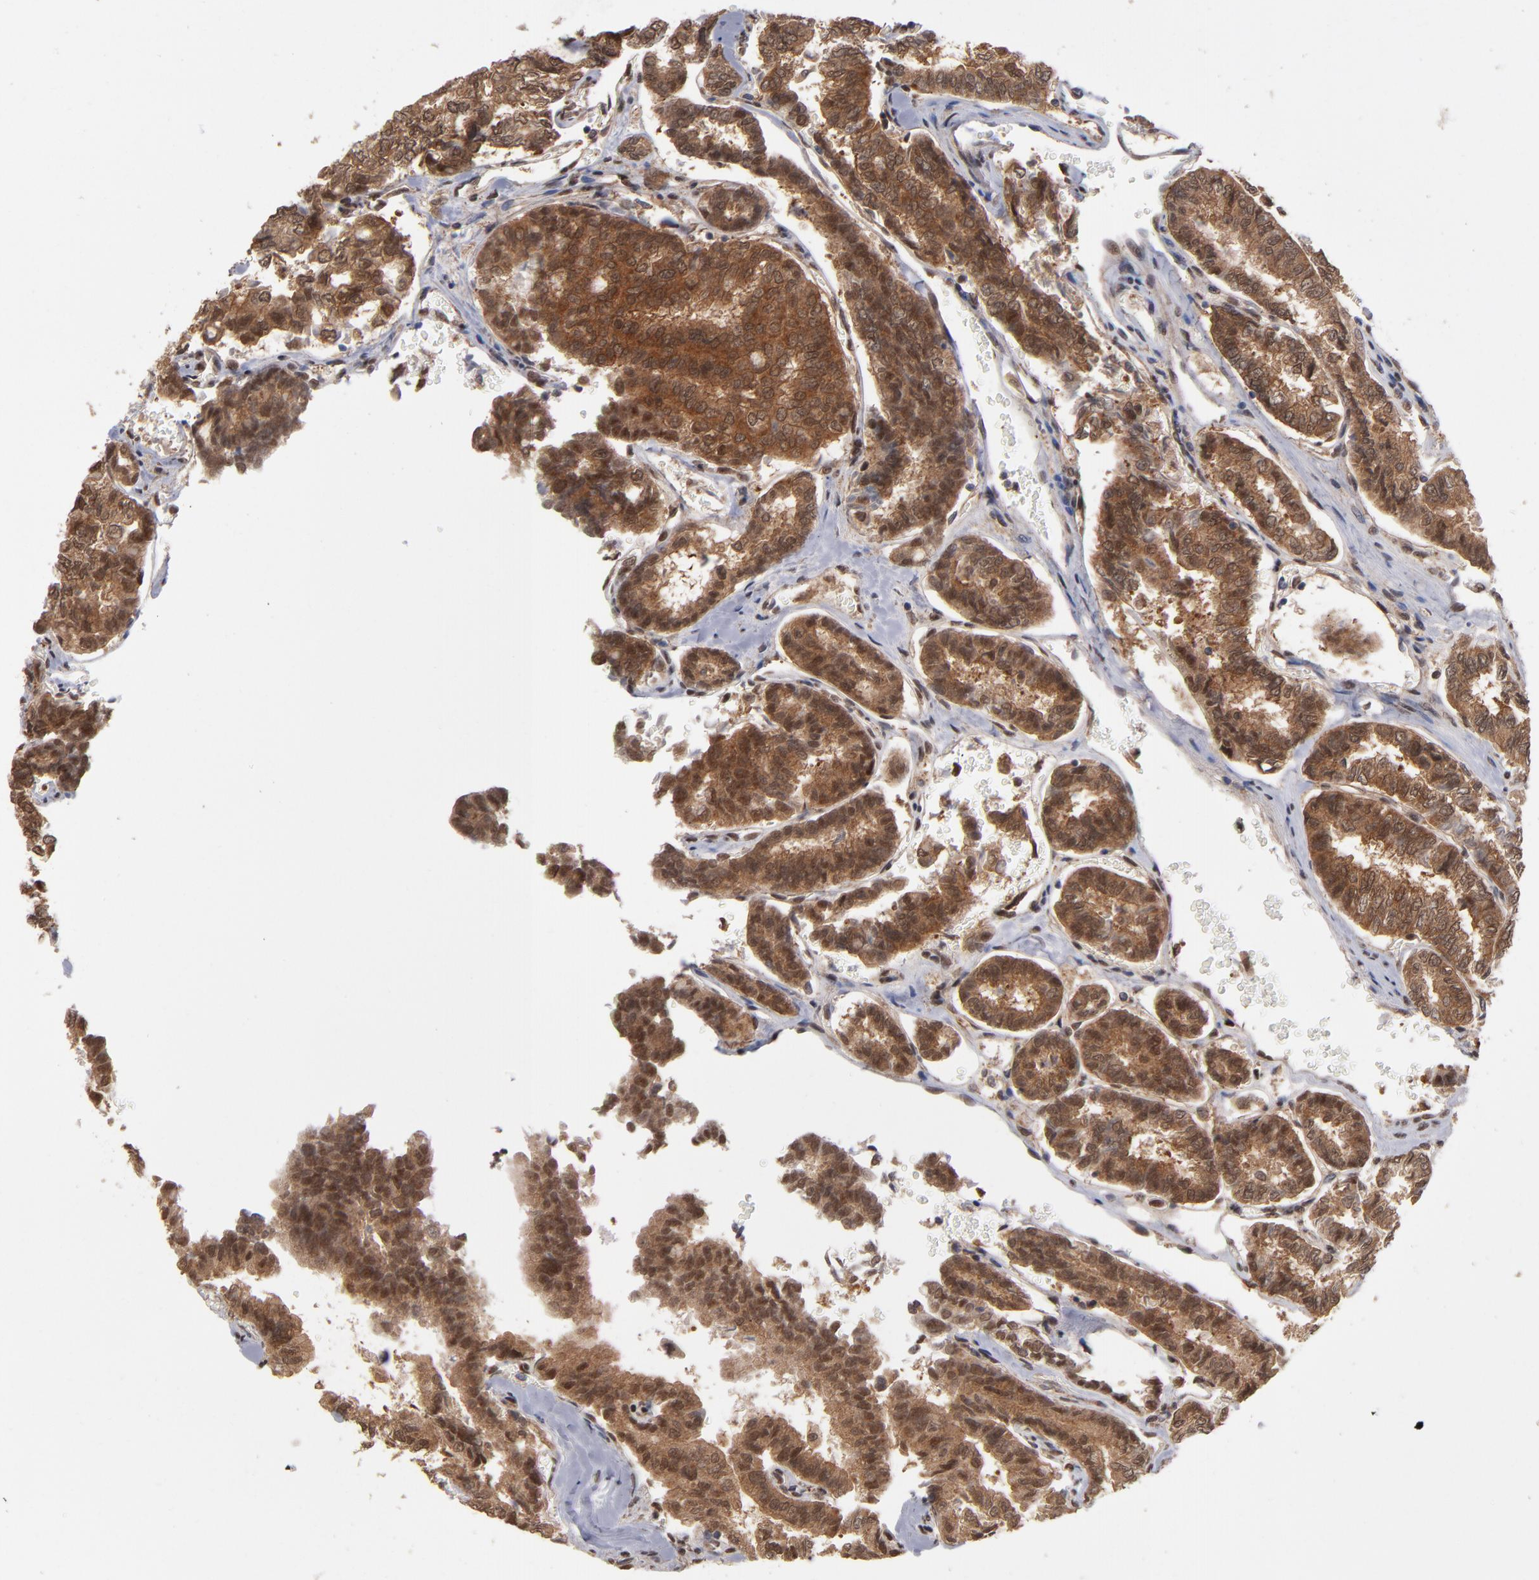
{"staining": {"intensity": "moderate", "quantity": ">75%", "location": "cytoplasmic/membranous,nuclear"}, "tissue": "thyroid cancer", "cell_type": "Tumor cells", "image_type": "cancer", "snomed": [{"axis": "morphology", "description": "Papillary adenocarcinoma, NOS"}, {"axis": "topography", "description": "Thyroid gland"}], "caption": "Immunohistochemical staining of human papillary adenocarcinoma (thyroid) exhibits medium levels of moderate cytoplasmic/membranous and nuclear positivity in approximately >75% of tumor cells. The staining was performed using DAB to visualize the protein expression in brown, while the nuclei were stained in blue with hematoxylin (Magnification: 20x).", "gene": "HUWE1", "patient": {"sex": "female", "age": 35}}